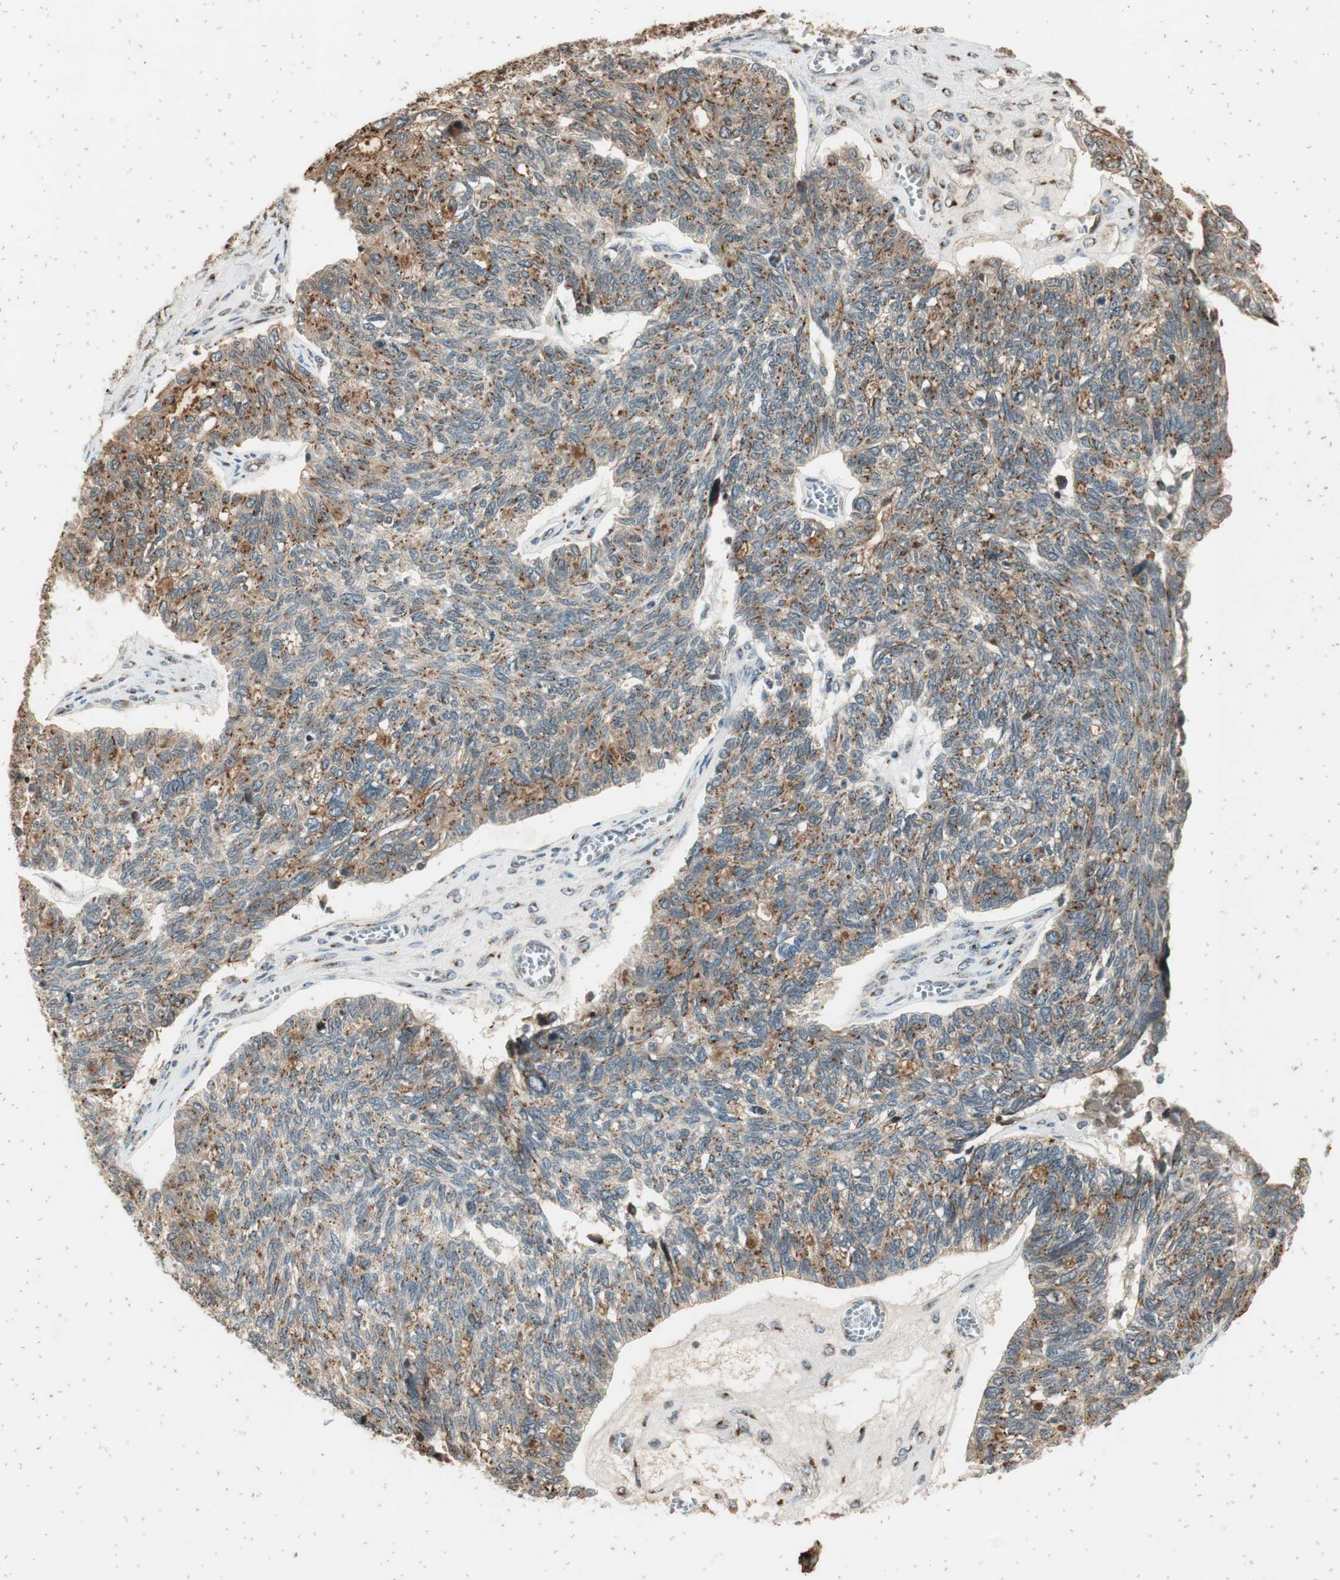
{"staining": {"intensity": "weak", "quantity": ">75%", "location": "cytoplasmic/membranous"}, "tissue": "ovarian cancer", "cell_type": "Tumor cells", "image_type": "cancer", "snomed": [{"axis": "morphology", "description": "Cystadenocarcinoma, serous, NOS"}, {"axis": "topography", "description": "Ovary"}], "caption": "DAB immunohistochemical staining of human serous cystadenocarcinoma (ovarian) displays weak cytoplasmic/membranous protein expression in about >75% of tumor cells.", "gene": "NEO1", "patient": {"sex": "female", "age": 79}}